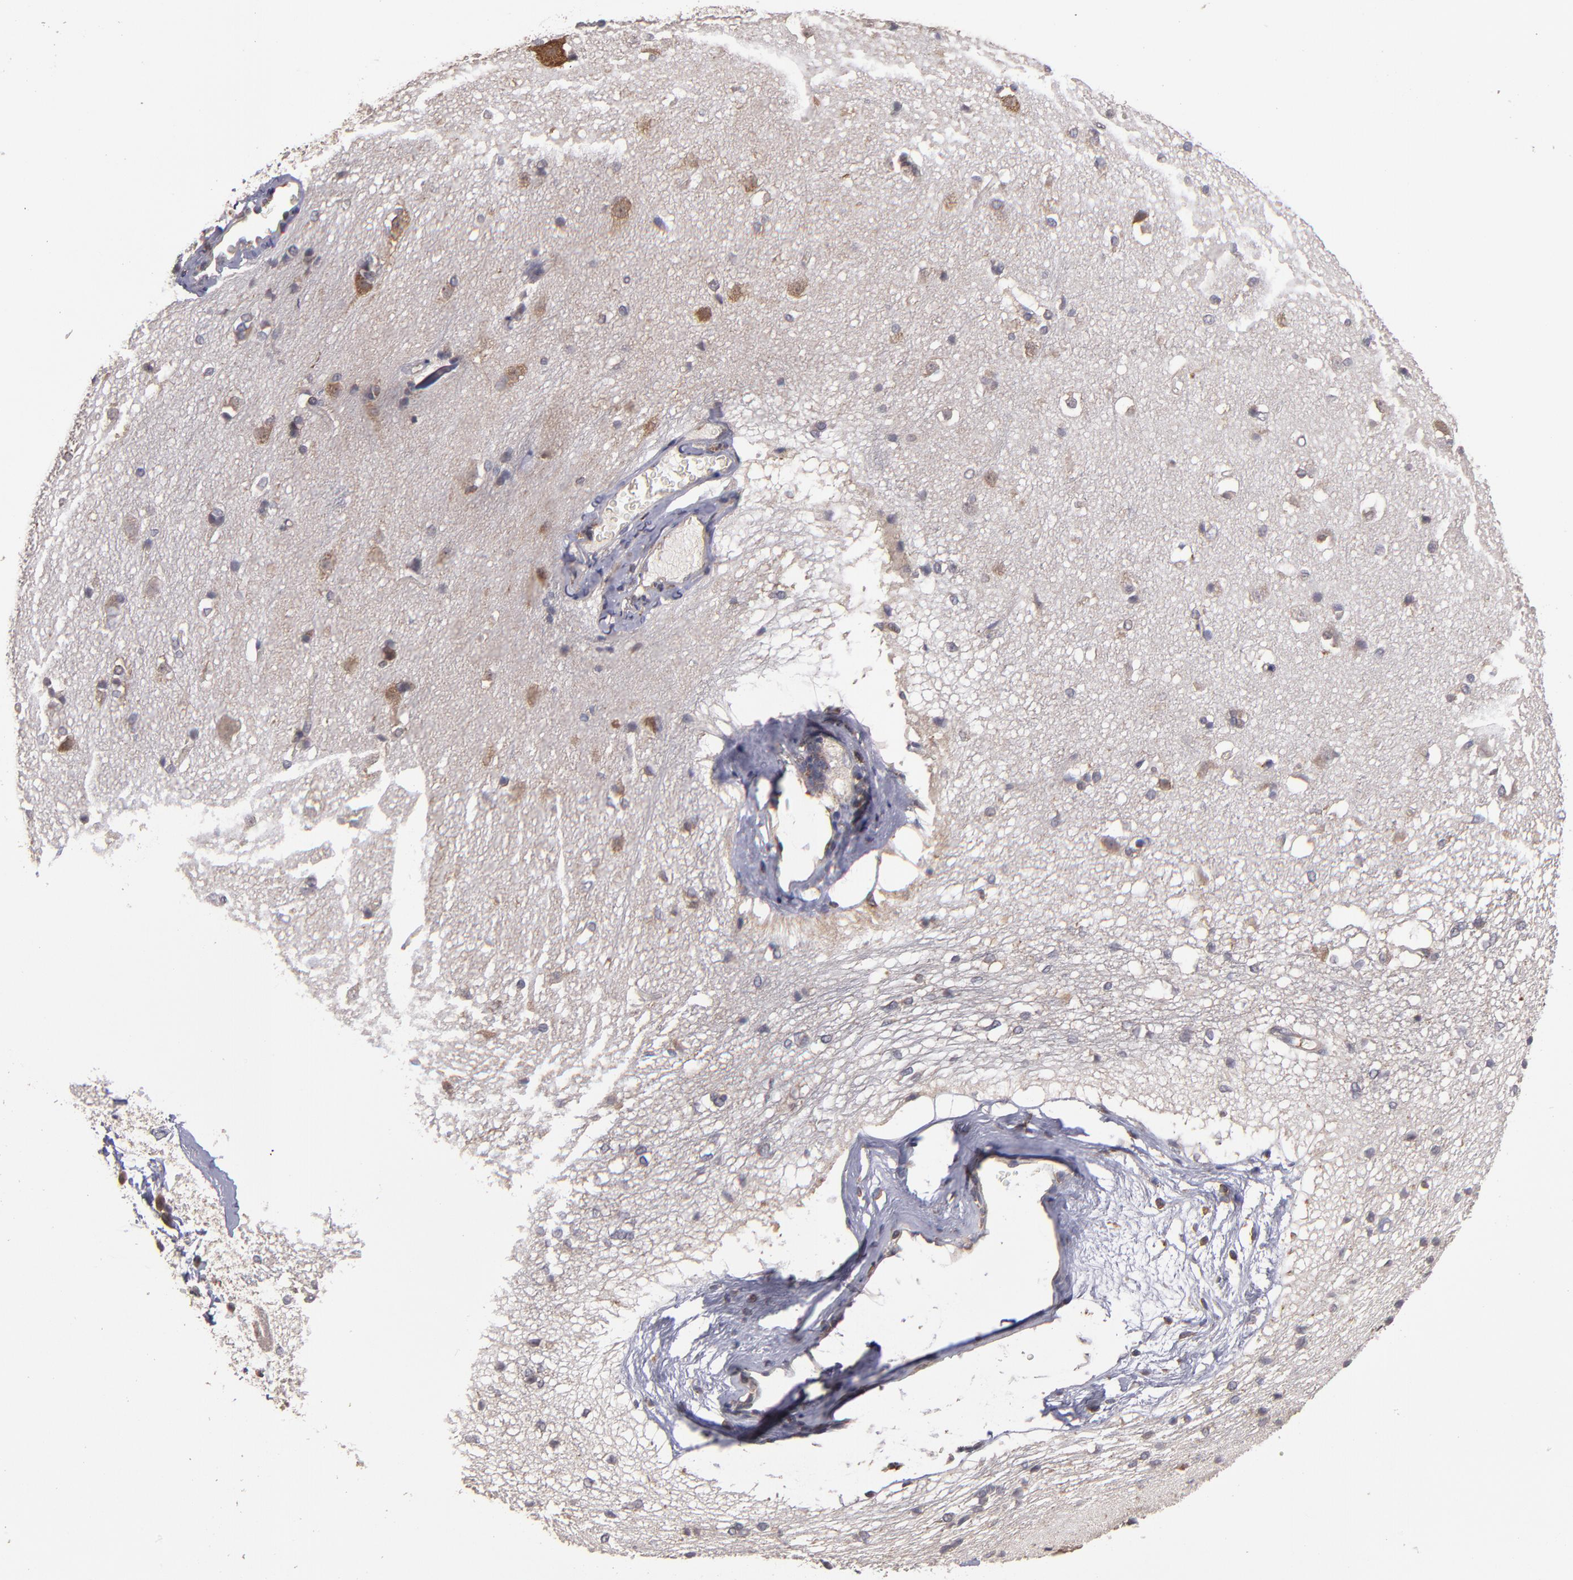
{"staining": {"intensity": "weak", "quantity": "<25%", "location": "cytoplasmic/membranous"}, "tissue": "caudate", "cell_type": "Glial cells", "image_type": "normal", "snomed": [{"axis": "morphology", "description": "Normal tissue, NOS"}, {"axis": "topography", "description": "Lateral ventricle wall"}], "caption": "DAB immunohistochemical staining of unremarkable human caudate demonstrates no significant expression in glial cells. Nuclei are stained in blue.", "gene": "NF2", "patient": {"sex": "female", "age": 19}}